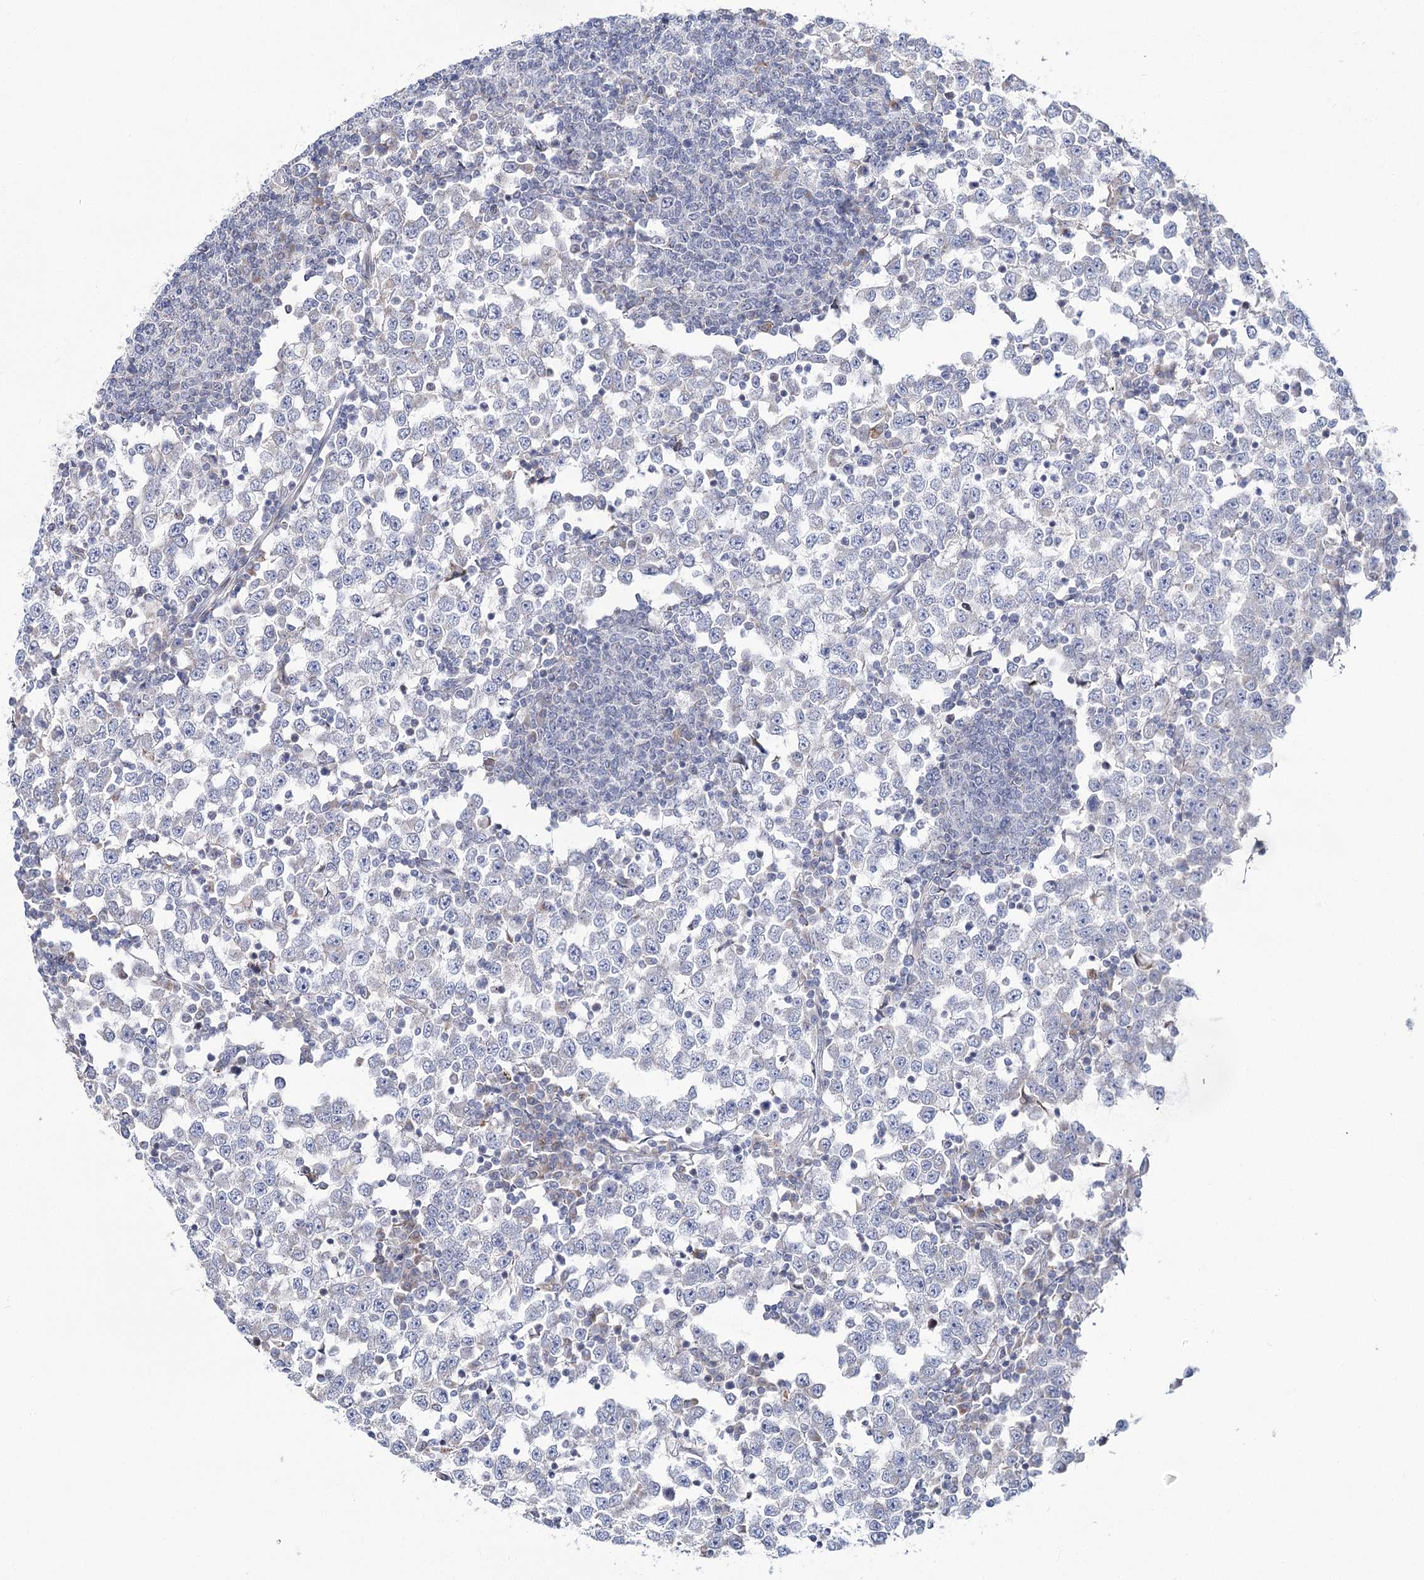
{"staining": {"intensity": "negative", "quantity": "none", "location": "none"}, "tissue": "testis cancer", "cell_type": "Tumor cells", "image_type": "cancer", "snomed": [{"axis": "morphology", "description": "Seminoma, NOS"}, {"axis": "topography", "description": "Testis"}], "caption": "Immunohistochemical staining of testis seminoma demonstrates no significant expression in tumor cells.", "gene": "CPLANE1", "patient": {"sex": "male", "age": 65}}